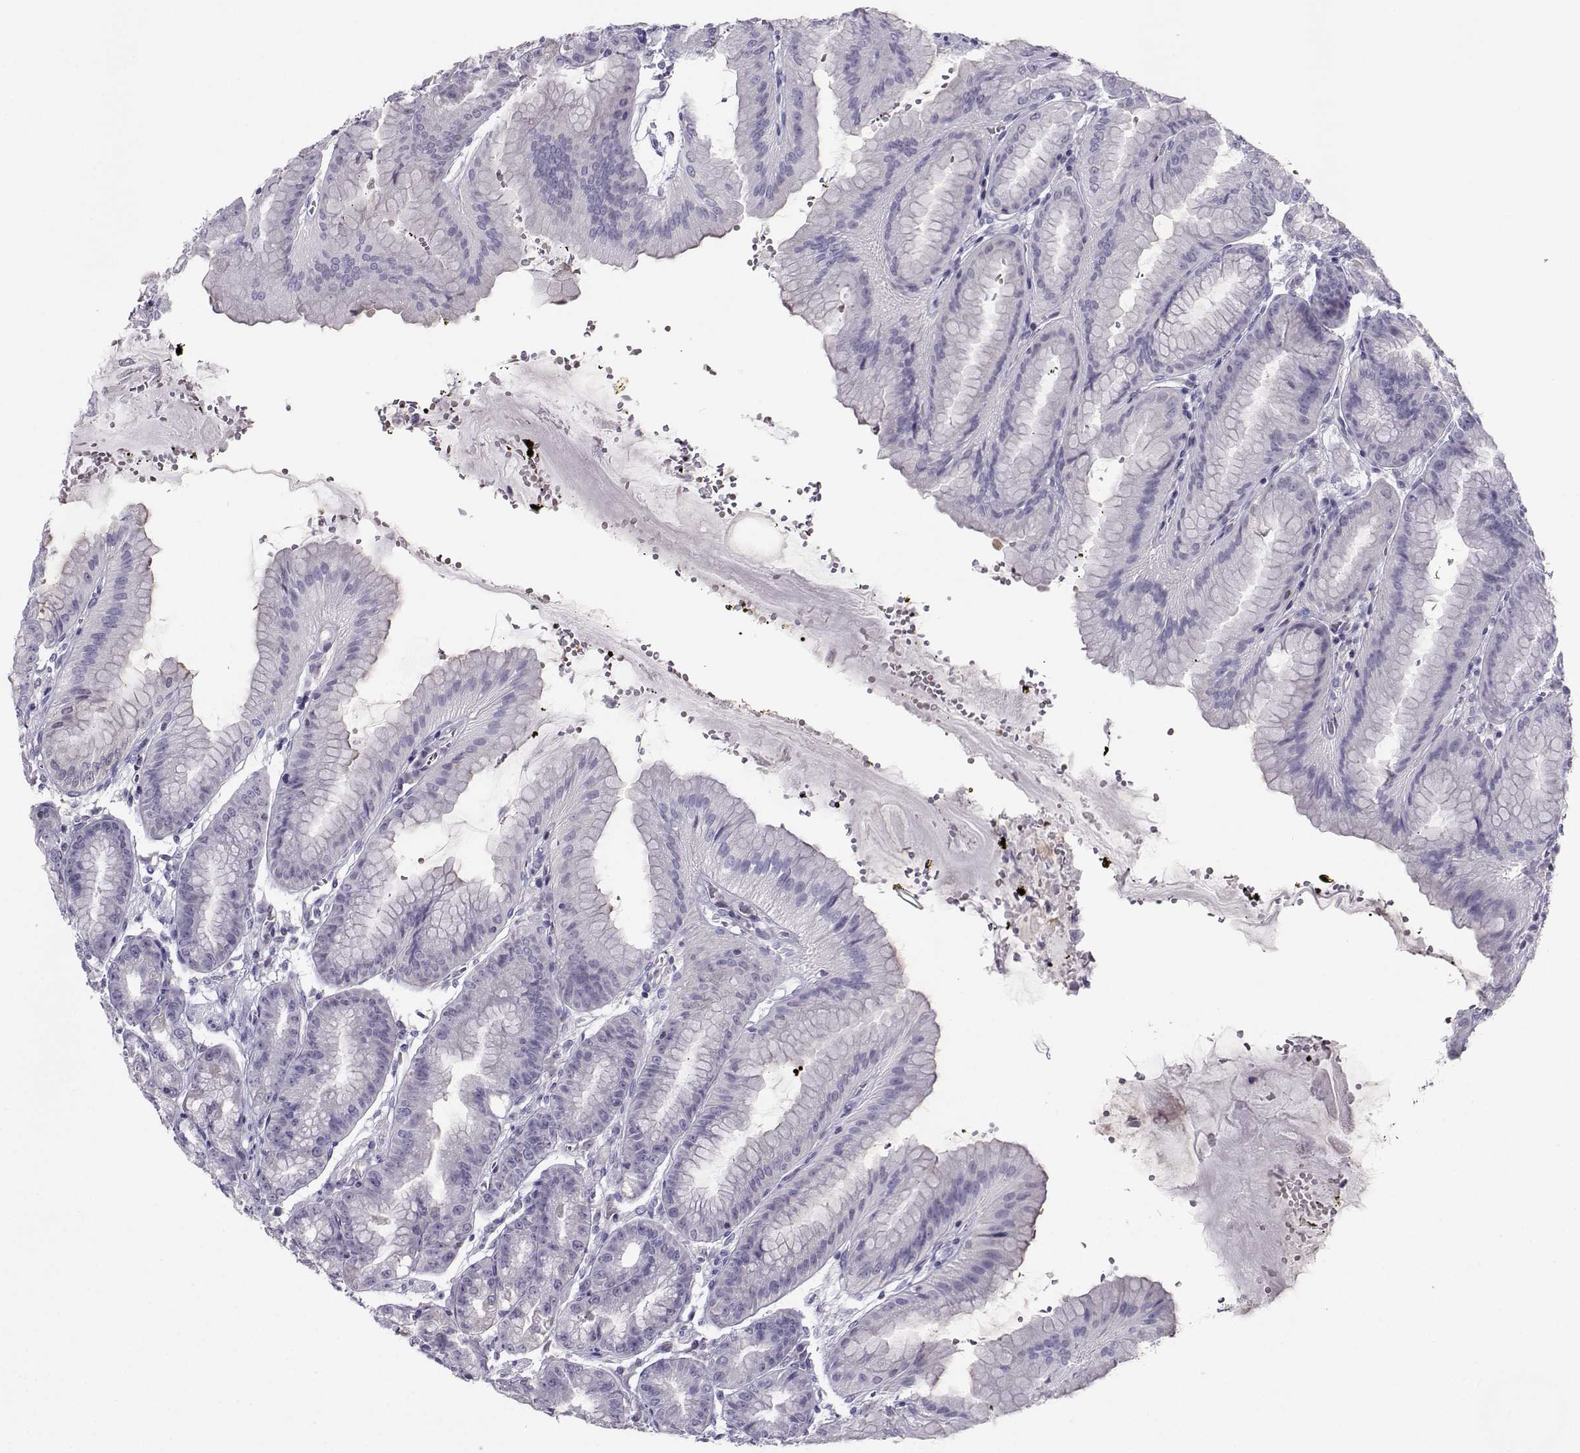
{"staining": {"intensity": "negative", "quantity": "none", "location": "none"}, "tissue": "stomach", "cell_type": "Glandular cells", "image_type": "normal", "snomed": [{"axis": "morphology", "description": "Normal tissue, NOS"}, {"axis": "topography", "description": "Stomach, lower"}], "caption": "An image of stomach stained for a protein reveals no brown staining in glandular cells. The staining was performed using DAB to visualize the protein expression in brown, while the nuclei were stained in blue with hematoxylin (Magnification: 20x).", "gene": "PGK1", "patient": {"sex": "male", "age": 71}}